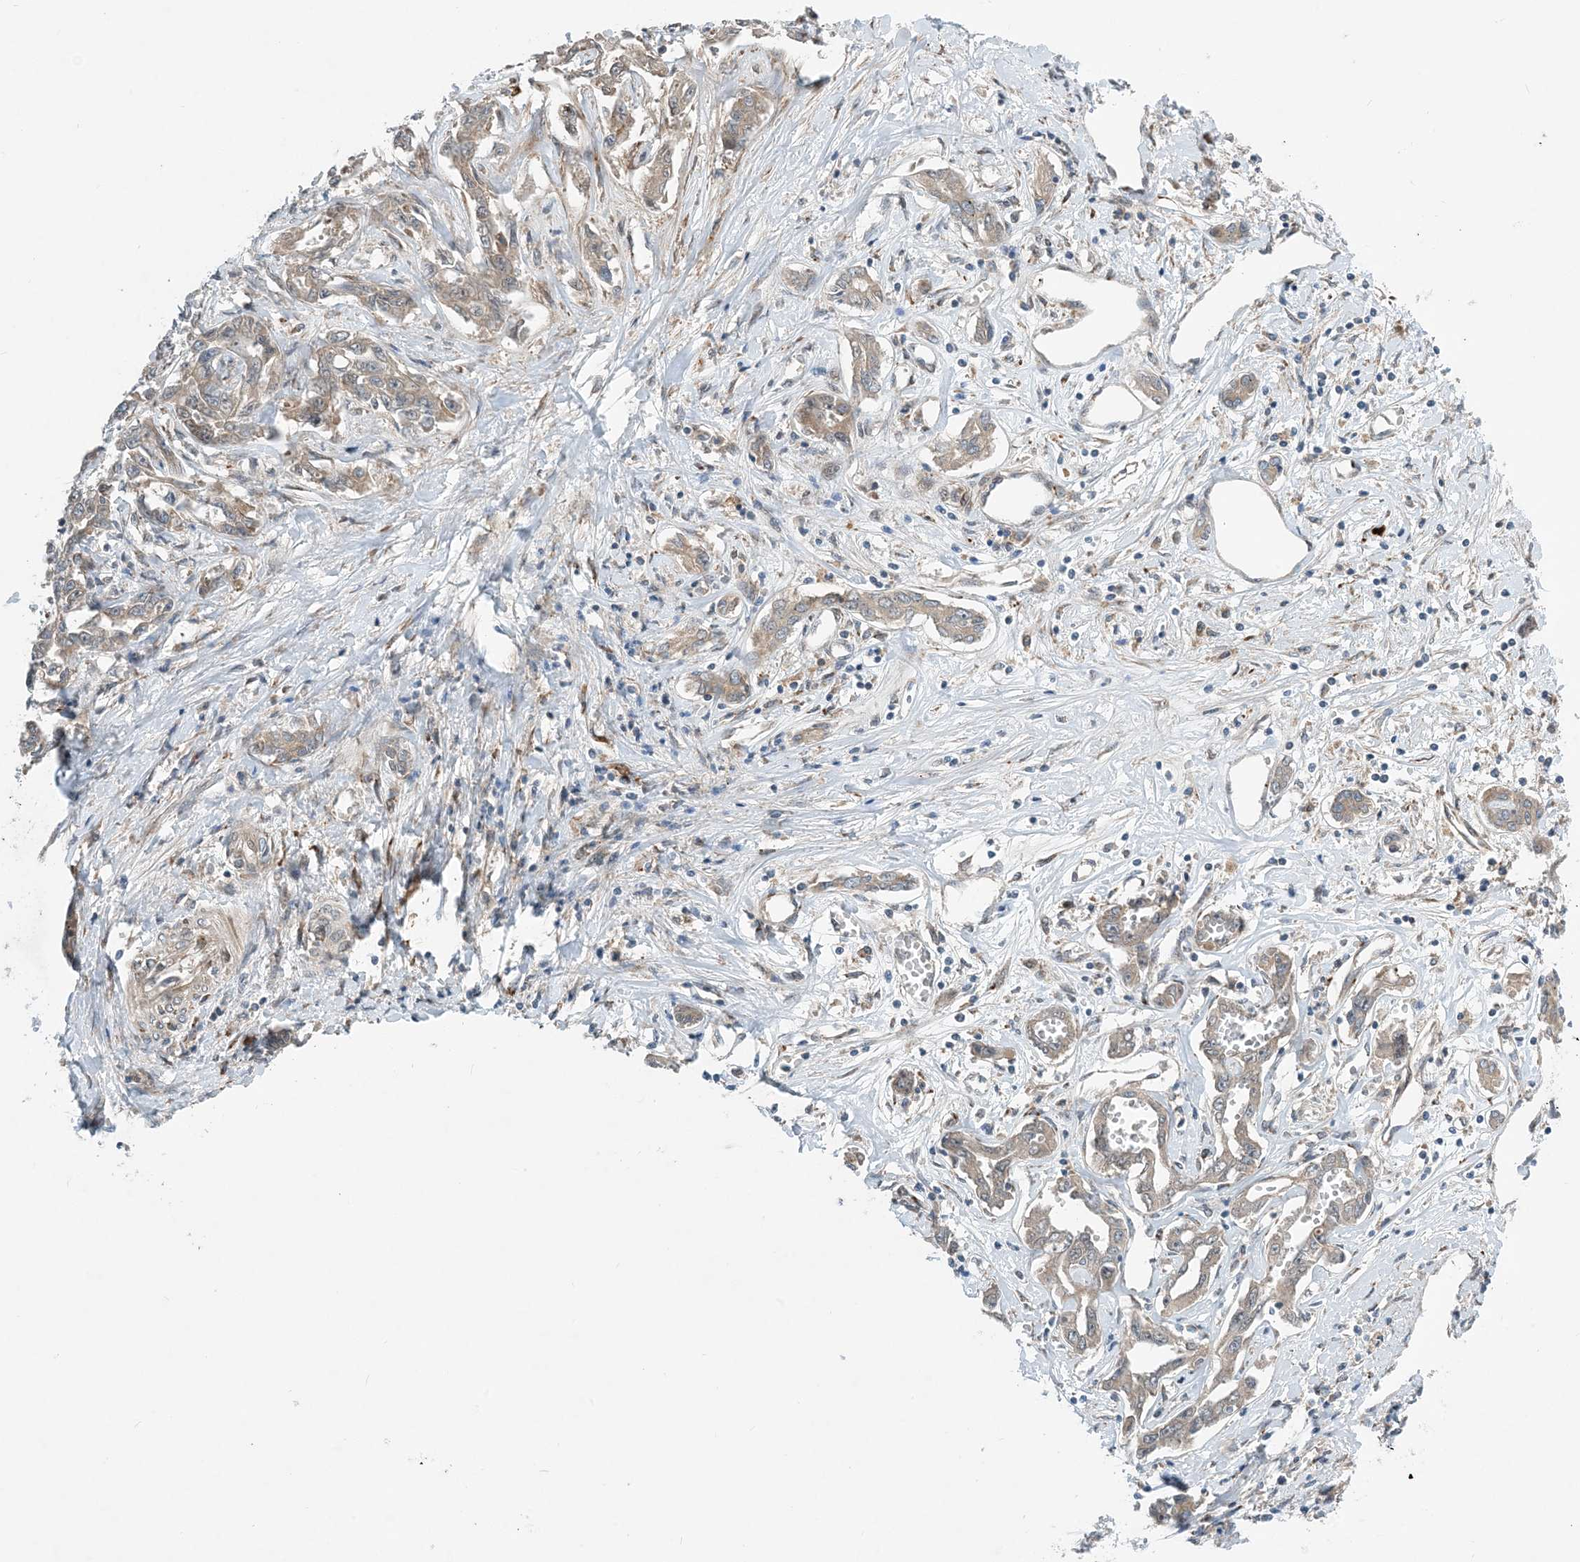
{"staining": {"intensity": "weak", "quantity": ">75%", "location": "cytoplasmic/membranous"}, "tissue": "liver cancer", "cell_type": "Tumor cells", "image_type": "cancer", "snomed": [{"axis": "morphology", "description": "Cholangiocarcinoma"}, {"axis": "topography", "description": "Liver"}], "caption": "Weak cytoplasmic/membranous positivity for a protein is identified in approximately >75% of tumor cells of liver cancer using immunohistochemistry (IHC).", "gene": "PHOSPHO2", "patient": {"sex": "male", "age": 59}}